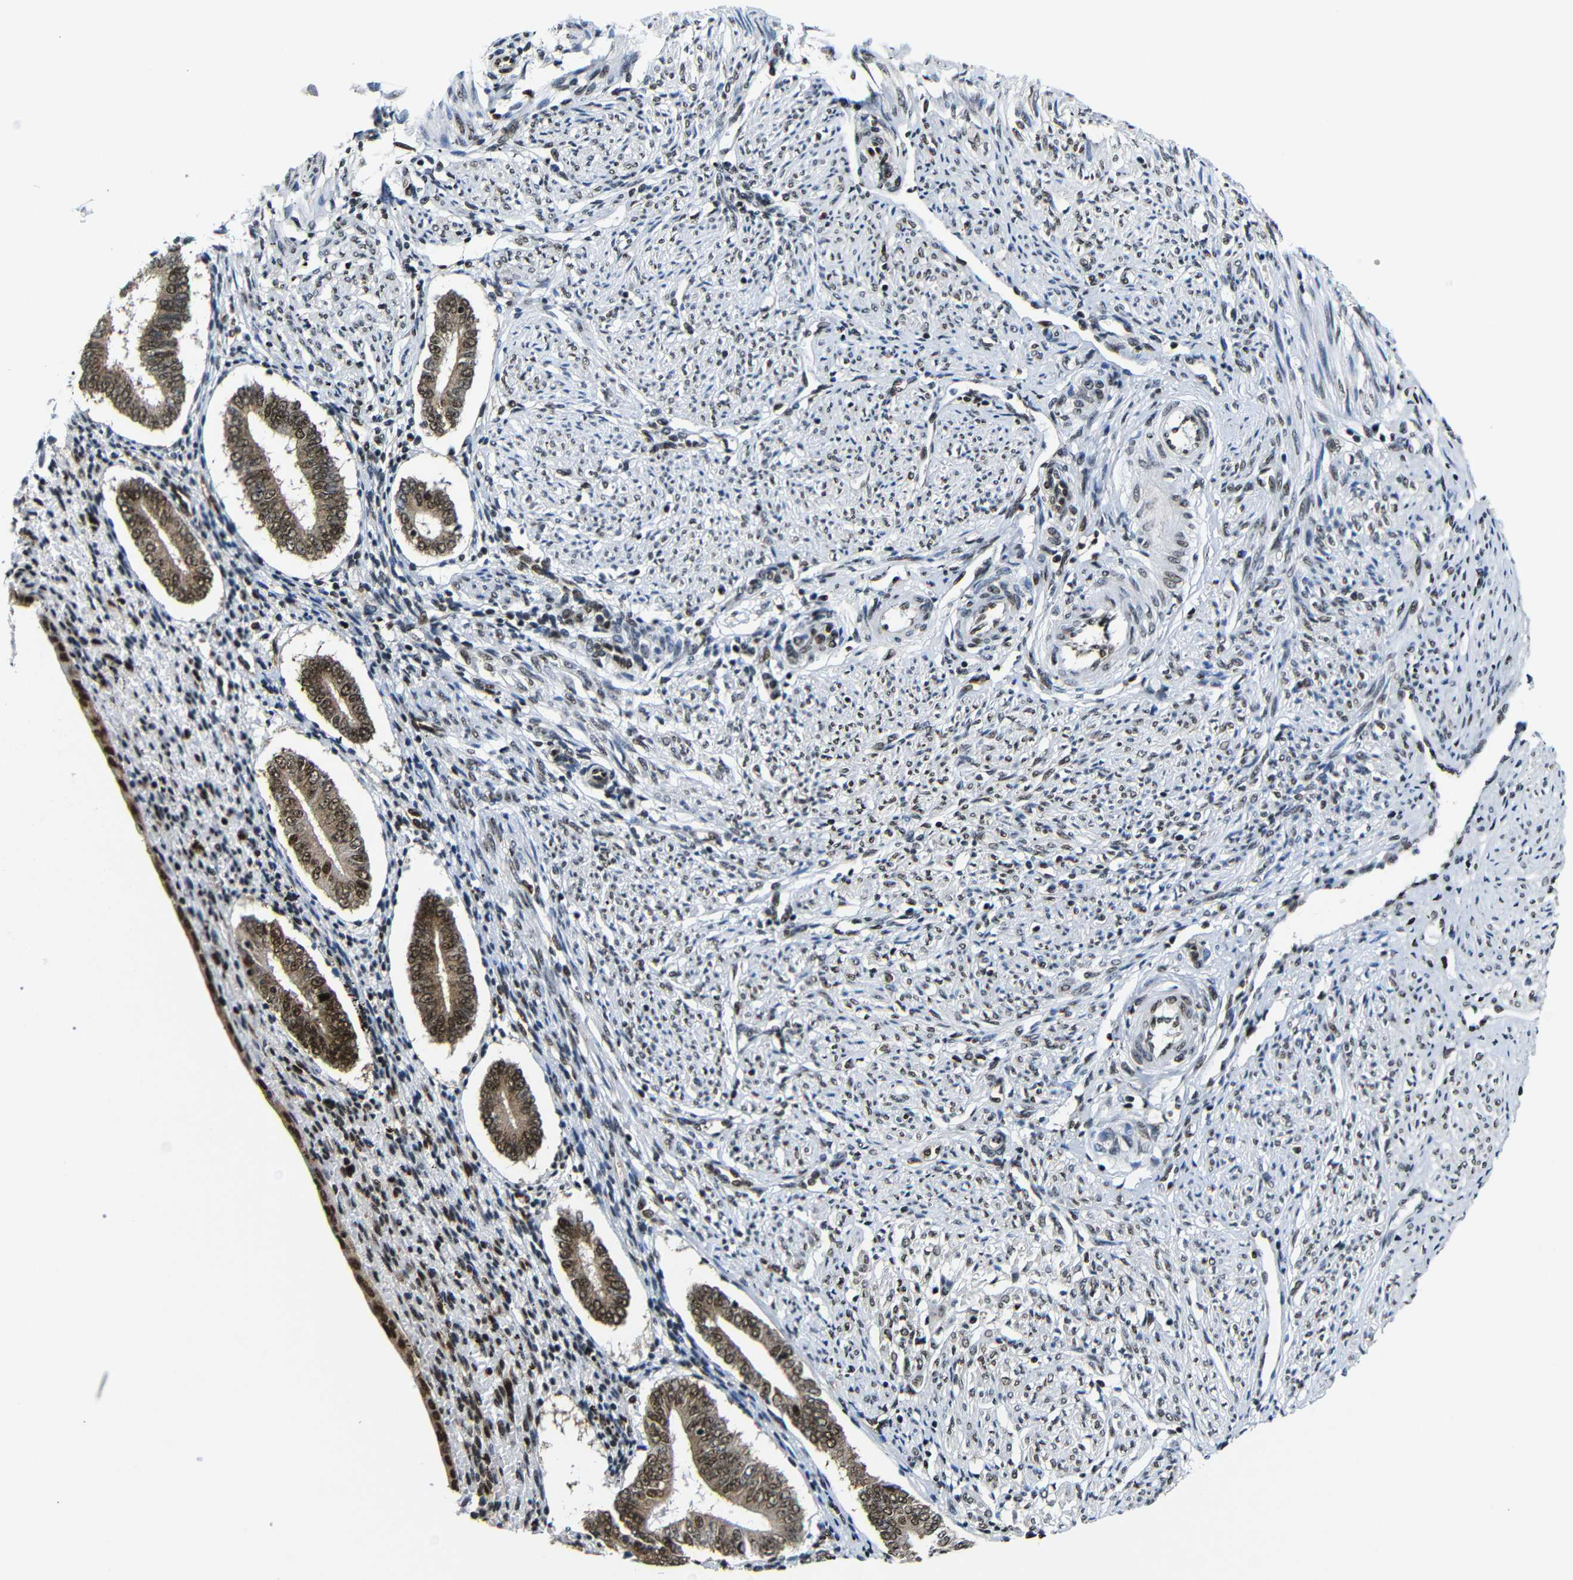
{"staining": {"intensity": "moderate", "quantity": "25%-75%", "location": "nuclear"}, "tissue": "endometrium", "cell_type": "Cells in endometrial stroma", "image_type": "normal", "snomed": [{"axis": "morphology", "description": "Normal tissue, NOS"}, {"axis": "topography", "description": "Endometrium"}], "caption": "Cells in endometrial stroma display moderate nuclear expression in approximately 25%-75% of cells in benign endometrium.", "gene": "PTBP1", "patient": {"sex": "female", "age": 42}}